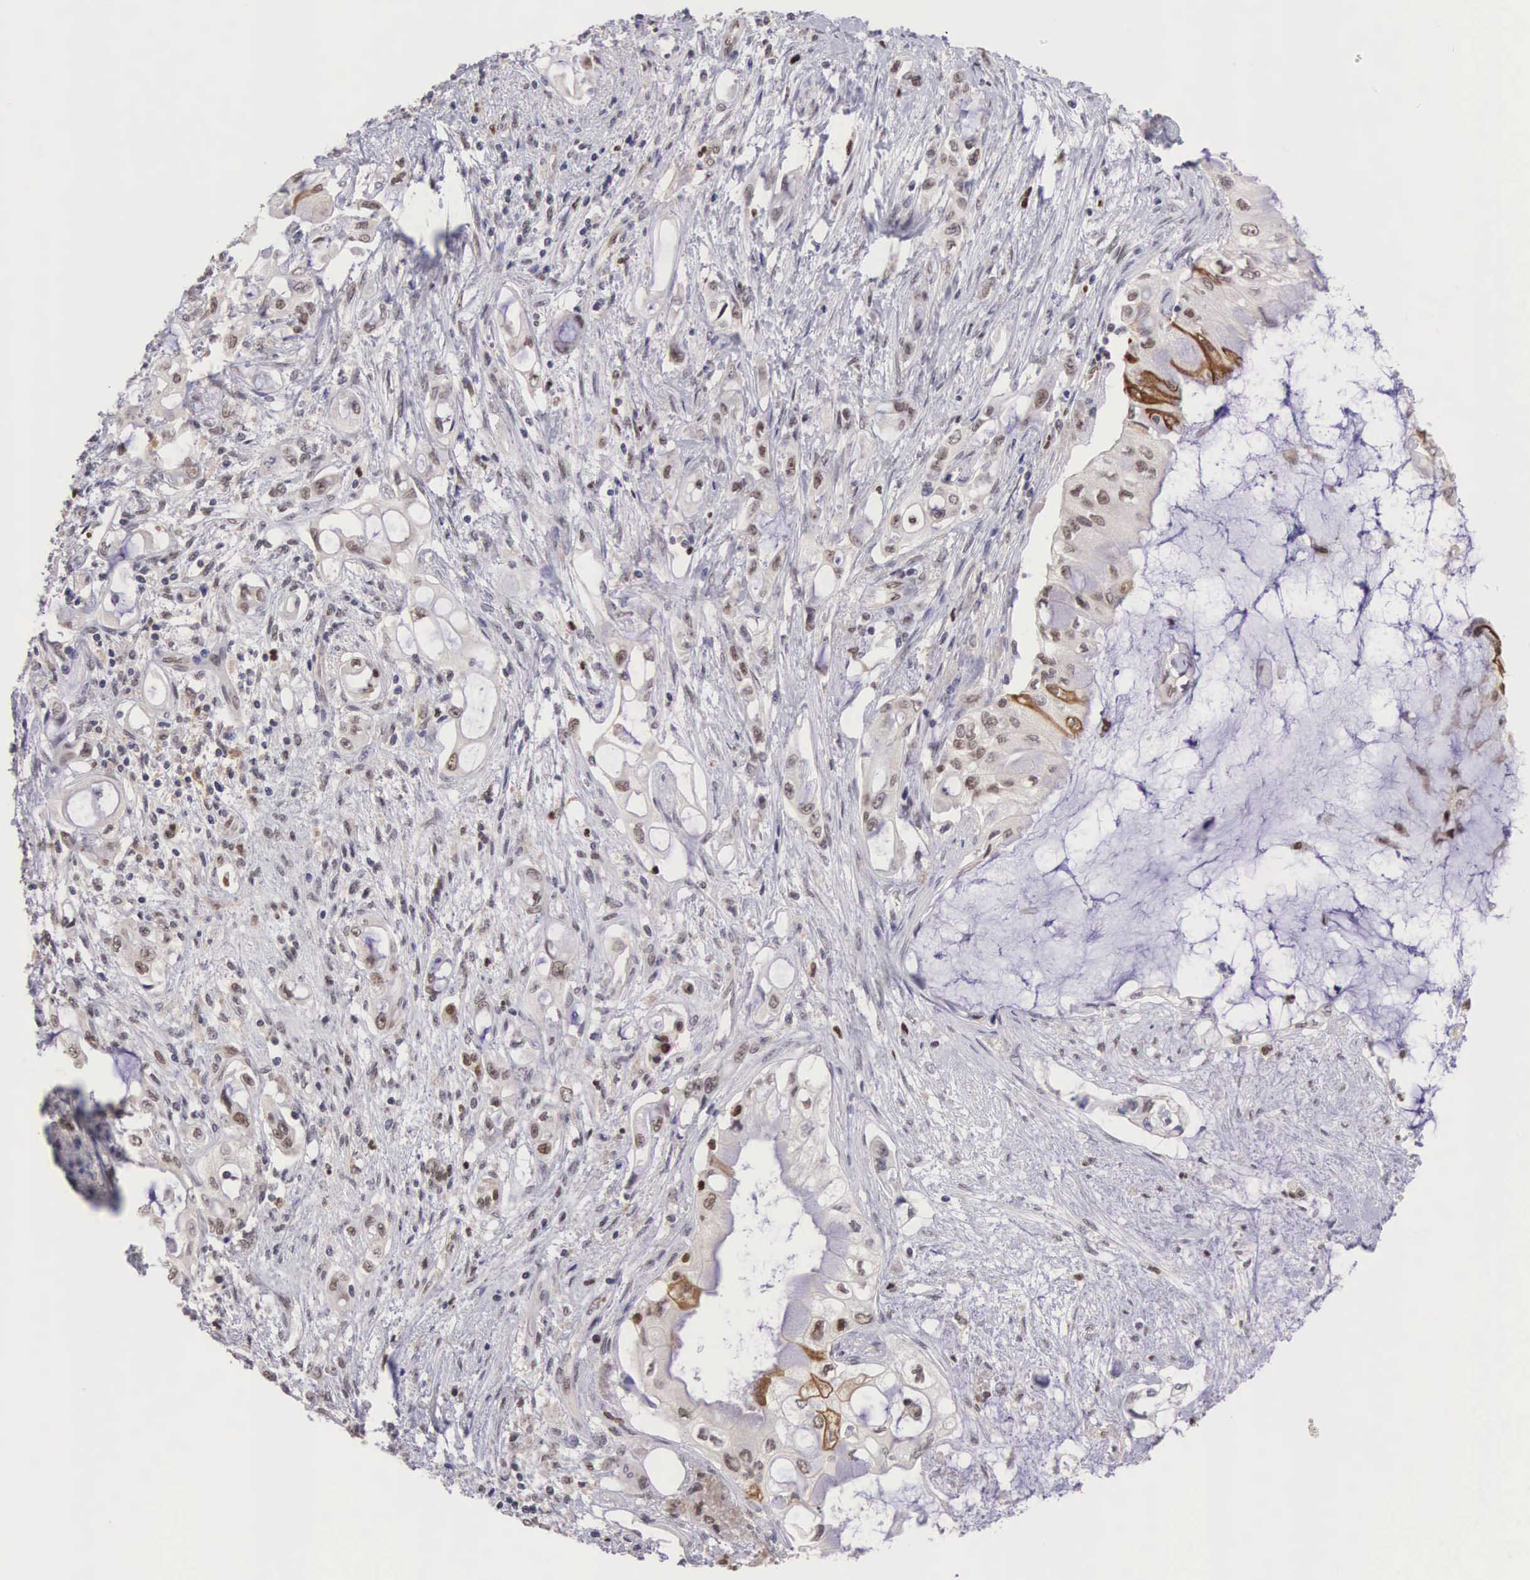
{"staining": {"intensity": "weak", "quantity": "<25%", "location": "cytoplasmic/membranous,nuclear"}, "tissue": "pancreatic cancer", "cell_type": "Tumor cells", "image_type": "cancer", "snomed": [{"axis": "morphology", "description": "Adenocarcinoma, NOS"}, {"axis": "topography", "description": "Pancreas"}], "caption": "DAB immunohistochemical staining of human pancreatic adenocarcinoma reveals no significant expression in tumor cells.", "gene": "GRK3", "patient": {"sex": "female", "age": 70}}